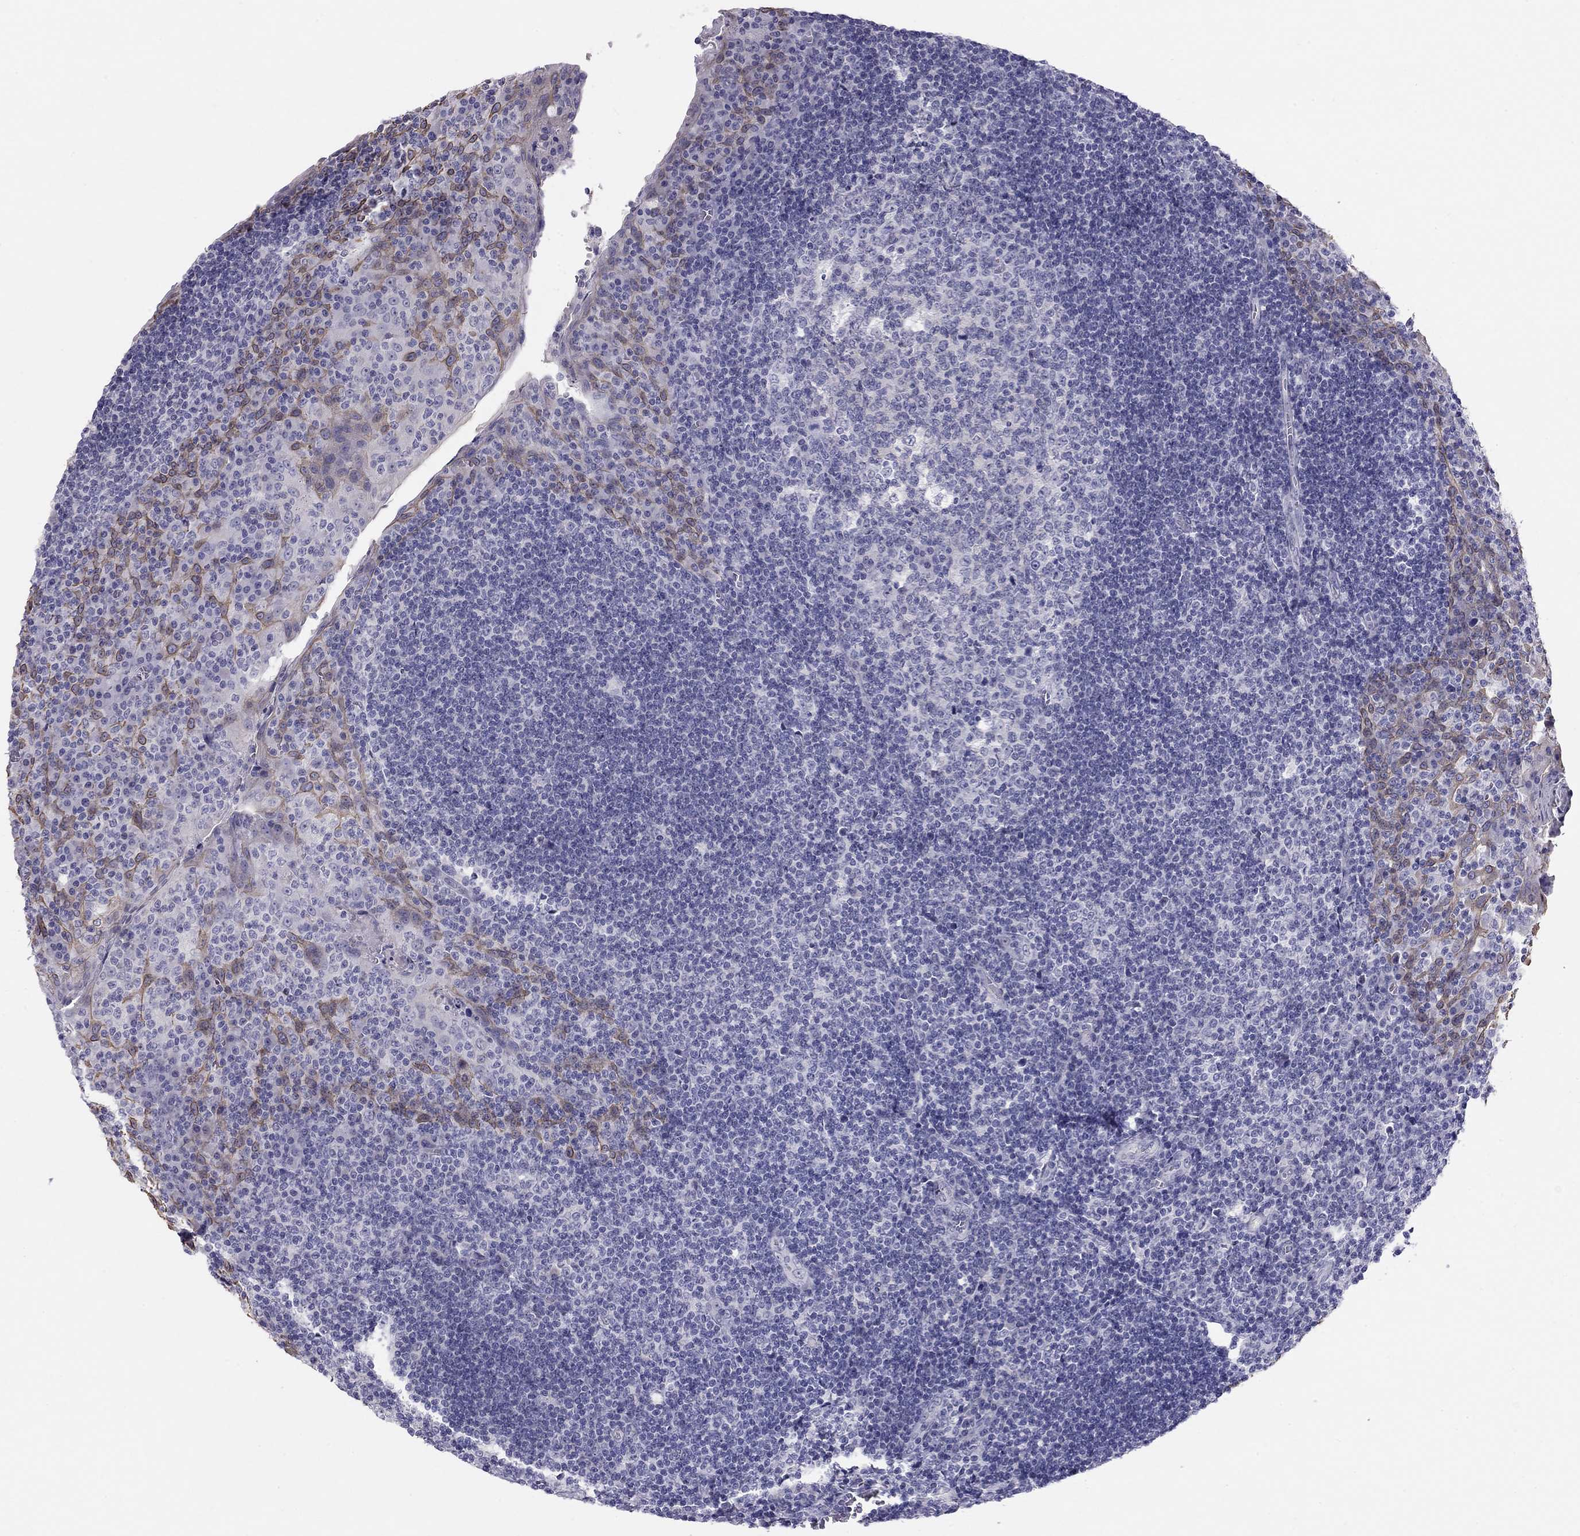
{"staining": {"intensity": "negative", "quantity": "none", "location": "none"}, "tissue": "tonsil", "cell_type": "Germinal center cells", "image_type": "normal", "snomed": [{"axis": "morphology", "description": "Normal tissue, NOS"}, {"axis": "topography", "description": "Tonsil"}], "caption": "An IHC histopathology image of unremarkable tonsil is shown. There is no staining in germinal center cells of tonsil.", "gene": "KCNV2", "patient": {"sex": "male", "age": 17}}